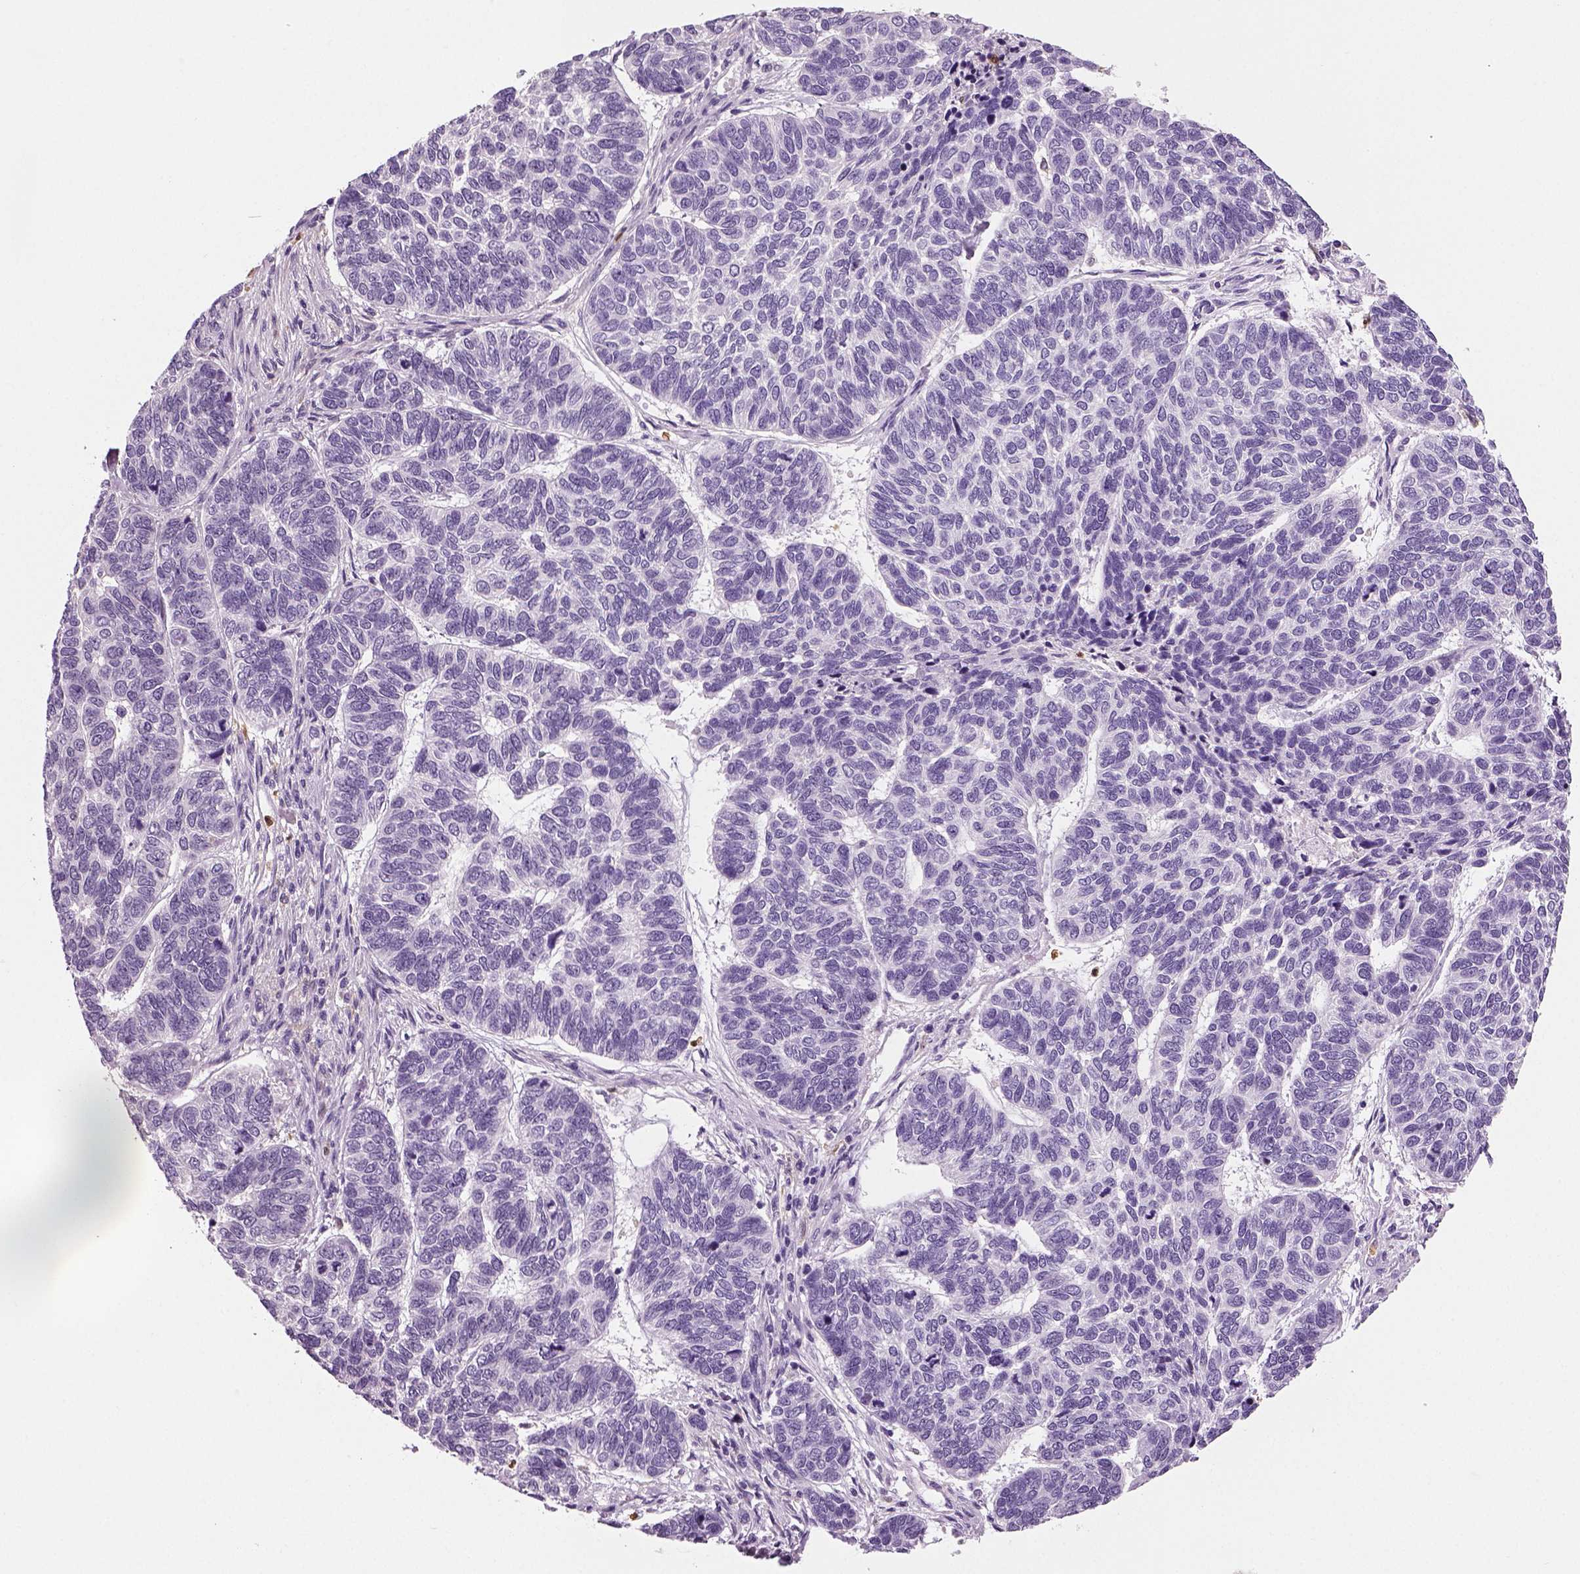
{"staining": {"intensity": "negative", "quantity": "none", "location": "none"}, "tissue": "skin cancer", "cell_type": "Tumor cells", "image_type": "cancer", "snomed": [{"axis": "morphology", "description": "Basal cell carcinoma"}, {"axis": "topography", "description": "Skin"}], "caption": "Immunohistochemistry histopathology image of human skin basal cell carcinoma stained for a protein (brown), which displays no expression in tumor cells.", "gene": "NECAB2", "patient": {"sex": "female", "age": 65}}